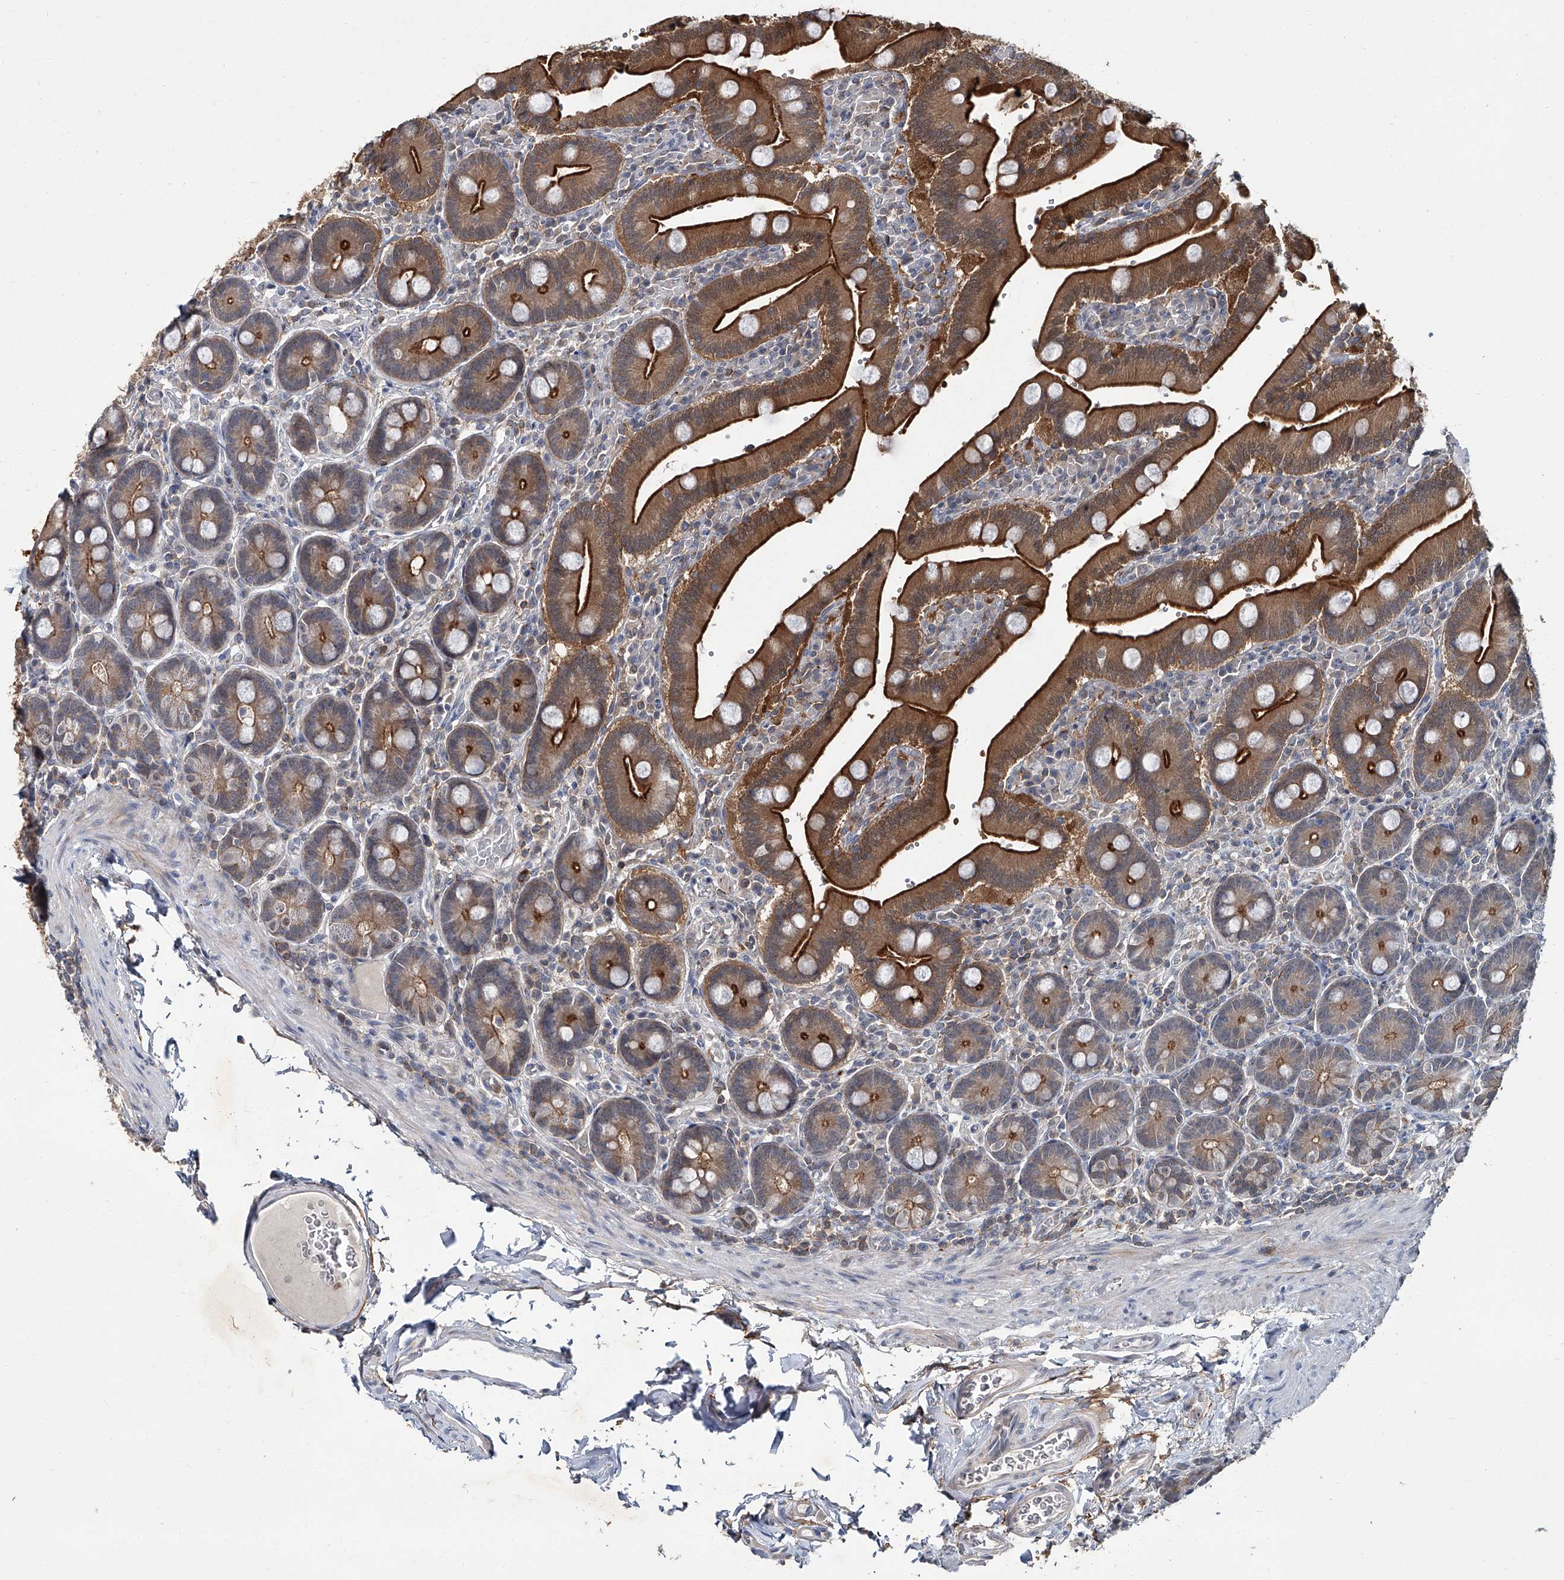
{"staining": {"intensity": "strong", "quantity": ">75%", "location": "cytoplasmic/membranous"}, "tissue": "duodenum", "cell_type": "Glandular cells", "image_type": "normal", "snomed": [{"axis": "morphology", "description": "Normal tissue, NOS"}, {"axis": "topography", "description": "Duodenum"}], "caption": "High-magnification brightfield microscopy of benign duodenum stained with DAB (3,3'-diaminobenzidine) (brown) and counterstained with hematoxylin (blue). glandular cells exhibit strong cytoplasmic/membranous positivity is identified in approximately>75% of cells.", "gene": "AKNAD1", "patient": {"sex": "female", "age": 62}}